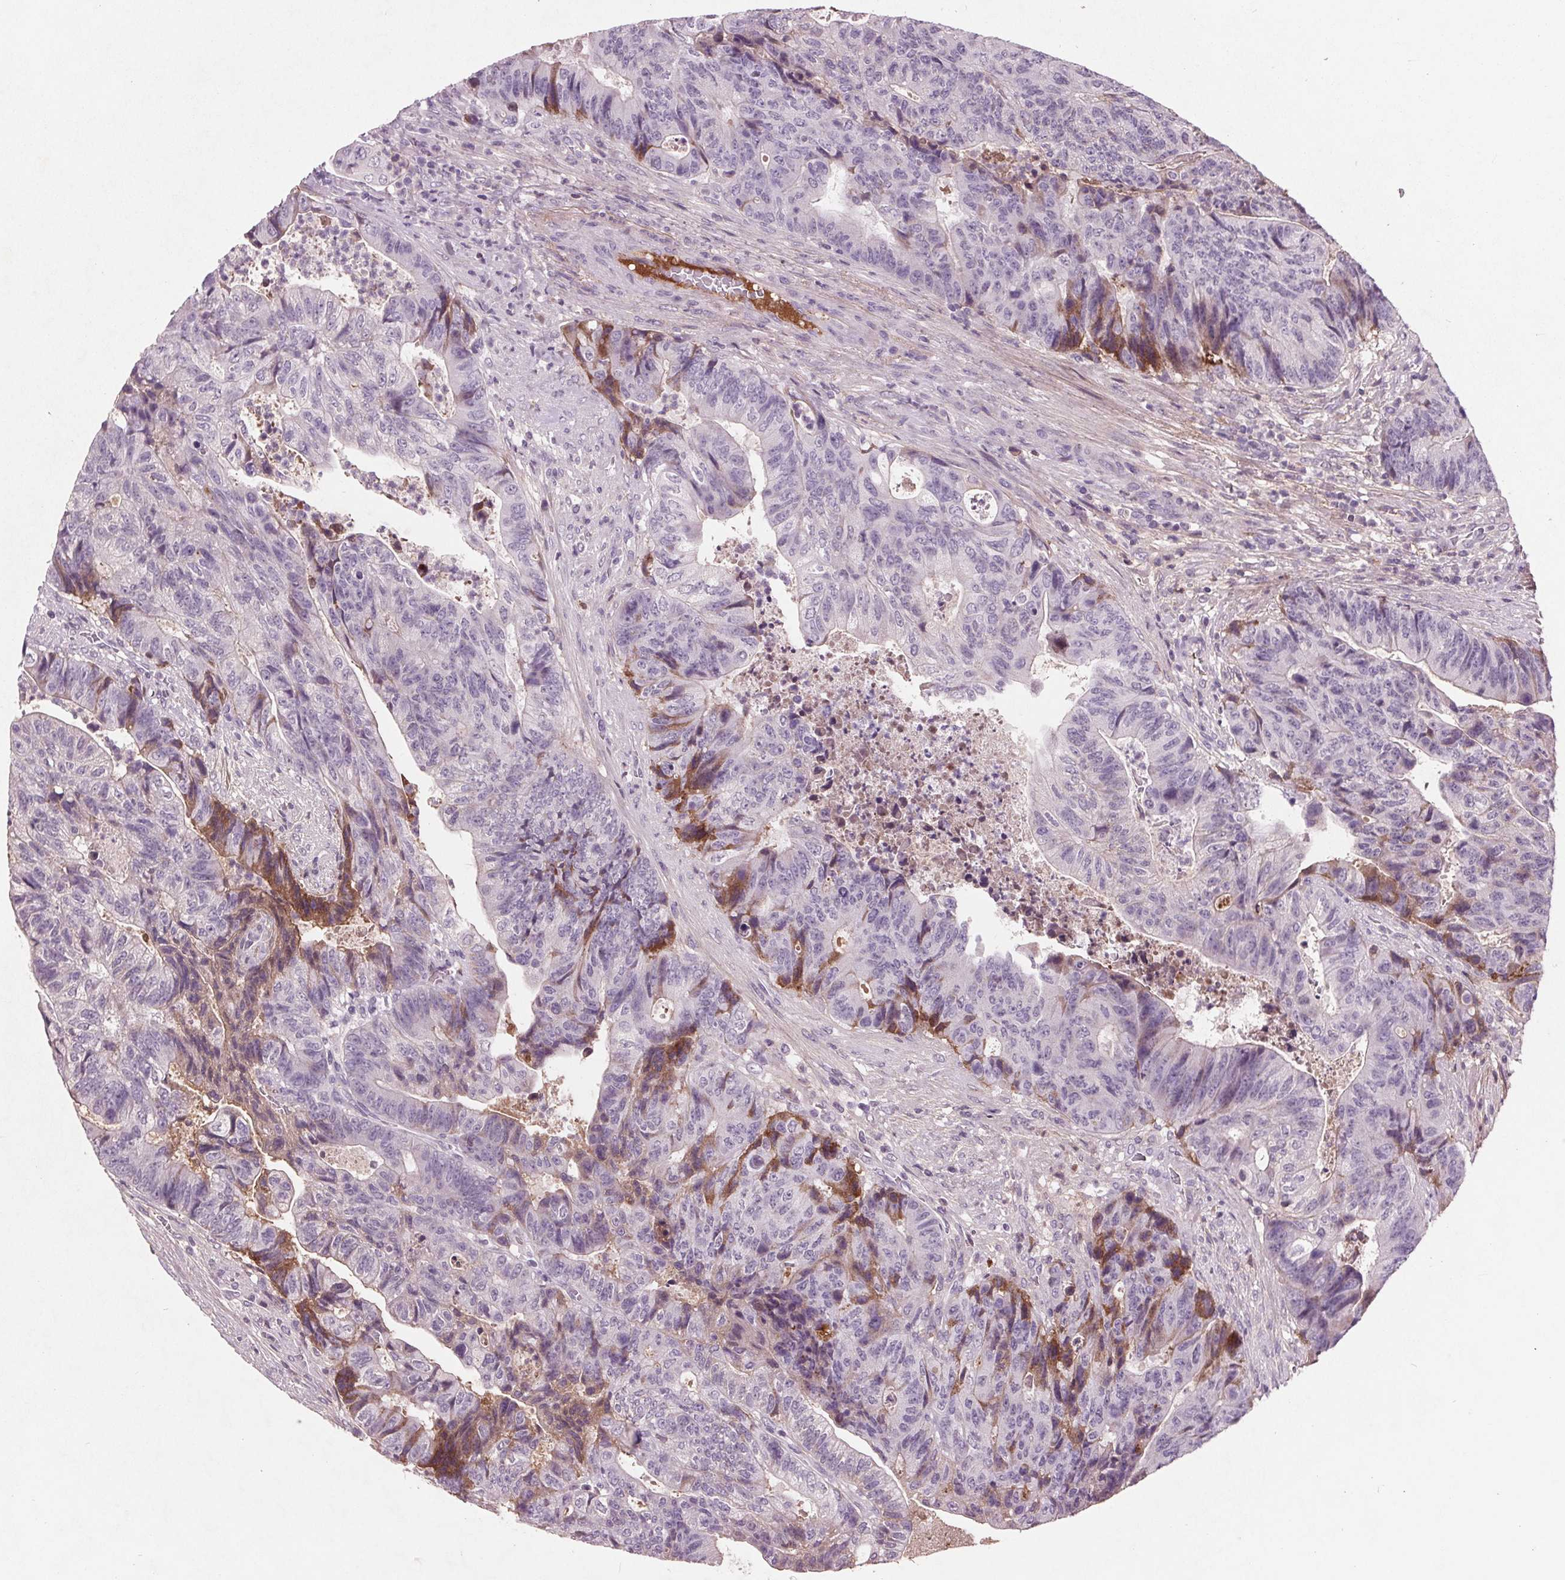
{"staining": {"intensity": "moderate", "quantity": "<25%", "location": "cytoplasmic/membranous"}, "tissue": "colorectal cancer", "cell_type": "Tumor cells", "image_type": "cancer", "snomed": [{"axis": "morphology", "description": "Normal tissue, NOS"}, {"axis": "morphology", "description": "Adenocarcinoma, NOS"}, {"axis": "topography", "description": "Colon"}], "caption": "The micrograph displays staining of colorectal cancer, revealing moderate cytoplasmic/membranous protein positivity (brown color) within tumor cells.", "gene": "C6", "patient": {"sex": "female", "age": 48}}